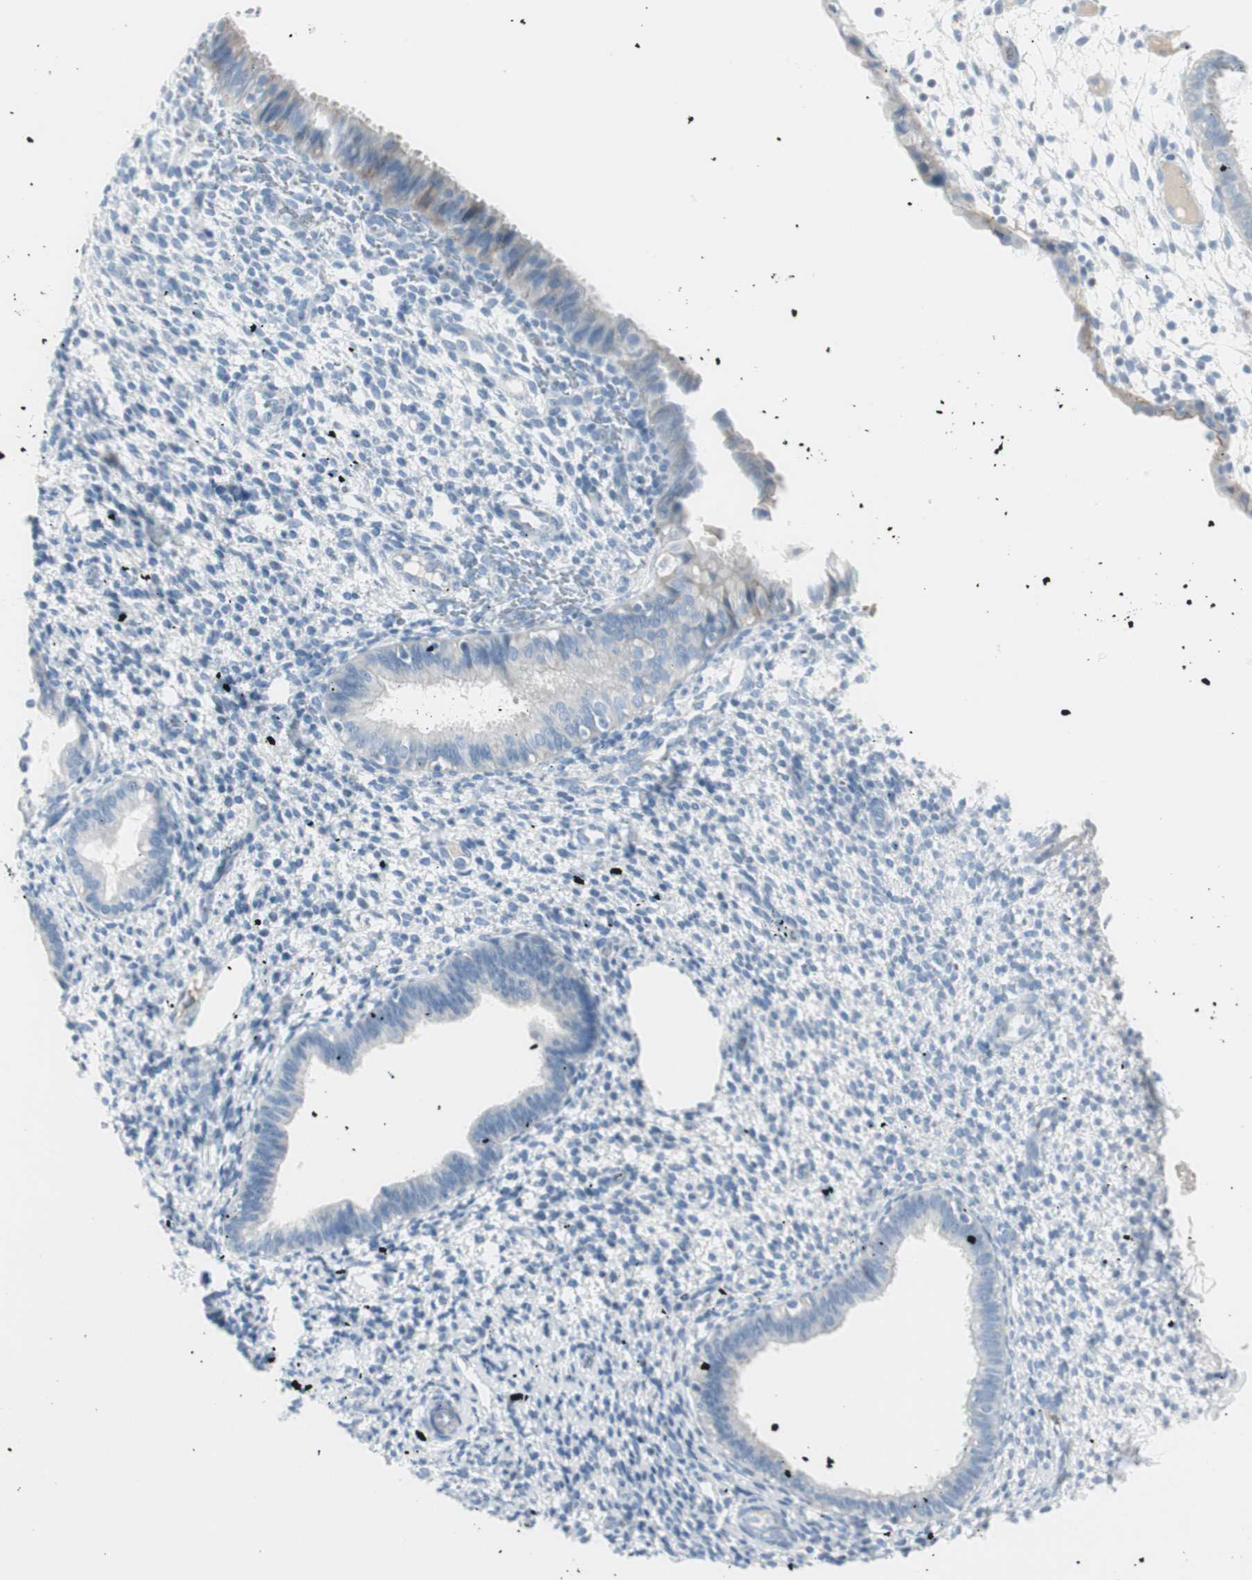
{"staining": {"intensity": "negative", "quantity": "none", "location": "none"}, "tissue": "endometrium", "cell_type": "Glandular cells", "image_type": "normal", "snomed": [{"axis": "morphology", "description": "Normal tissue, NOS"}, {"axis": "topography", "description": "Endometrium"}], "caption": "Immunohistochemistry (IHC) photomicrograph of benign human endometrium stained for a protein (brown), which displays no expression in glandular cells.", "gene": "CDHR5", "patient": {"sex": "female", "age": 61}}